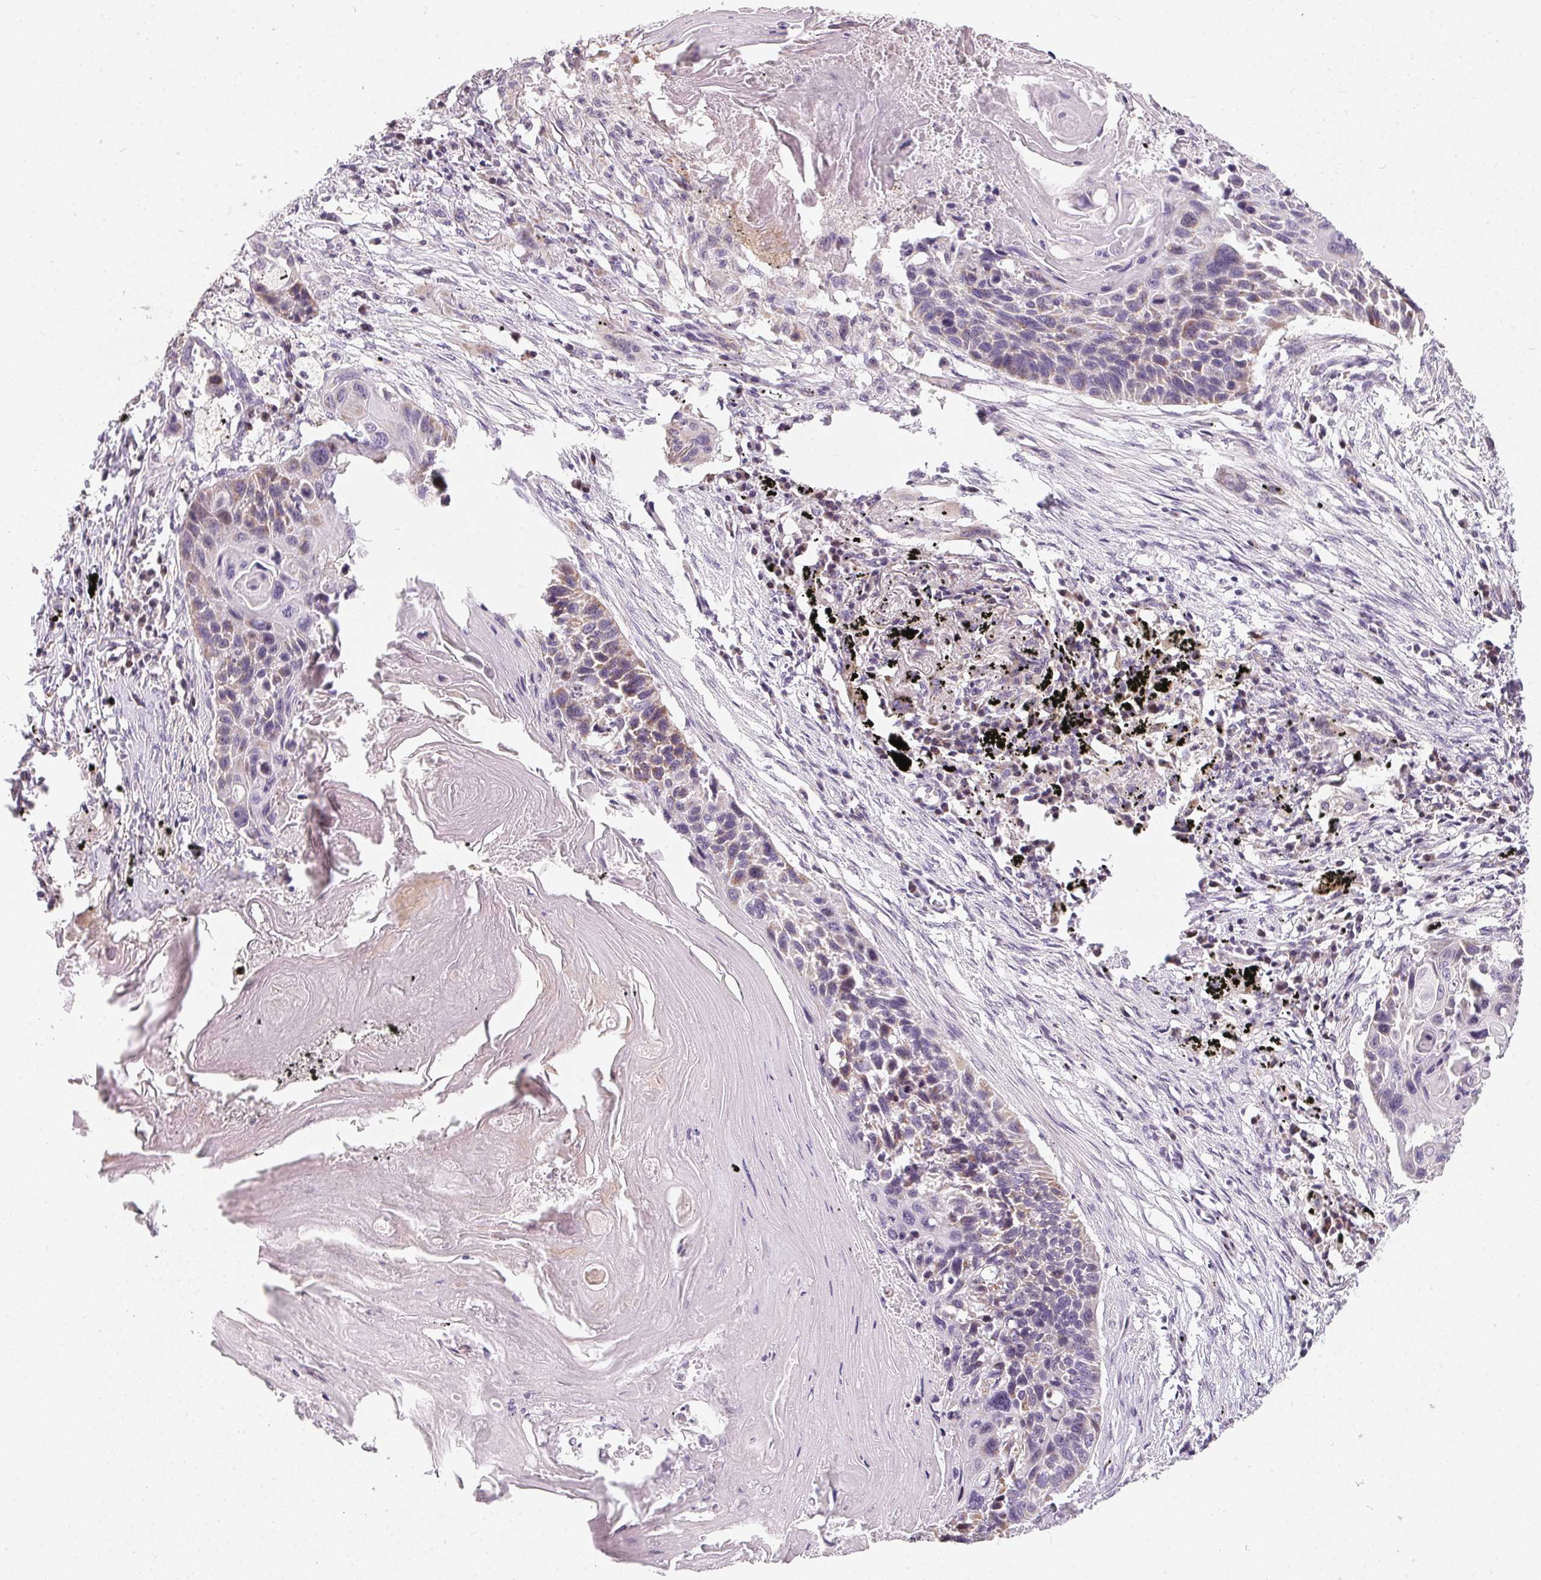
{"staining": {"intensity": "weak", "quantity": "<25%", "location": "cytoplasmic/membranous"}, "tissue": "lung cancer", "cell_type": "Tumor cells", "image_type": "cancer", "snomed": [{"axis": "morphology", "description": "Squamous cell carcinoma, NOS"}, {"axis": "topography", "description": "Lung"}], "caption": "Immunohistochemistry image of lung squamous cell carcinoma stained for a protein (brown), which exhibits no expression in tumor cells.", "gene": "COQ7", "patient": {"sex": "male", "age": 78}}